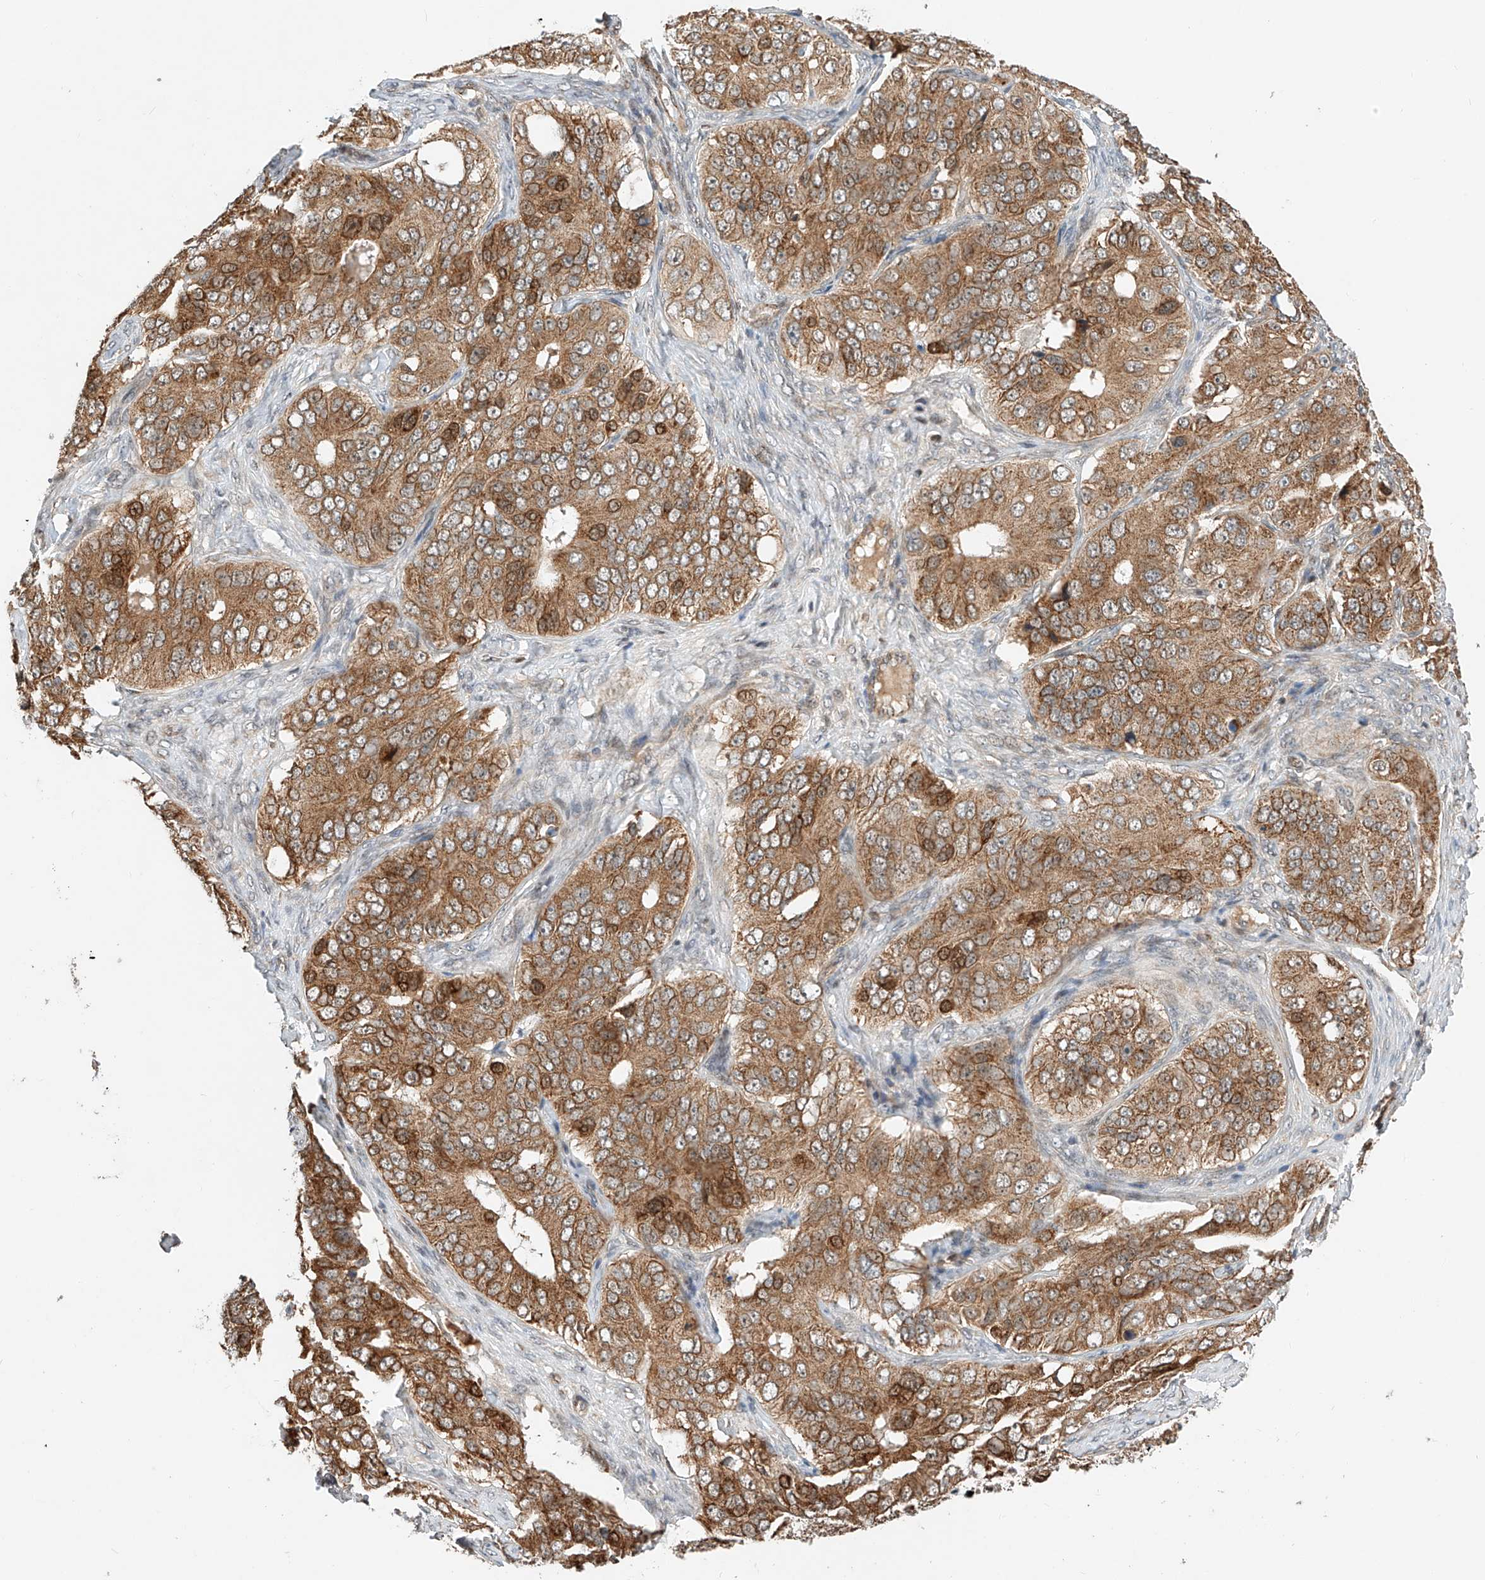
{"staining": {"intensity": "strong", "quantity": ">75%", "location": "cytoplasmic/membranous"}, "tissue": "ovarian cancer", "cell_type": "Tumor cells", "image_type": "cancer", "snomed": [{"axis": "morphology", "description": "Carcinoma, endometroid"}, {"axis": "topography", "description": "Ovary"}], "caption": "Protein analysis of ovarian cancer tissue displays strong cytoplasmic/membranous staining in about >75% of tumor cells. Nuclei are stained in blue.", "gene": "CPAMD8", "patient": {"sex": "female", "age": 51}}